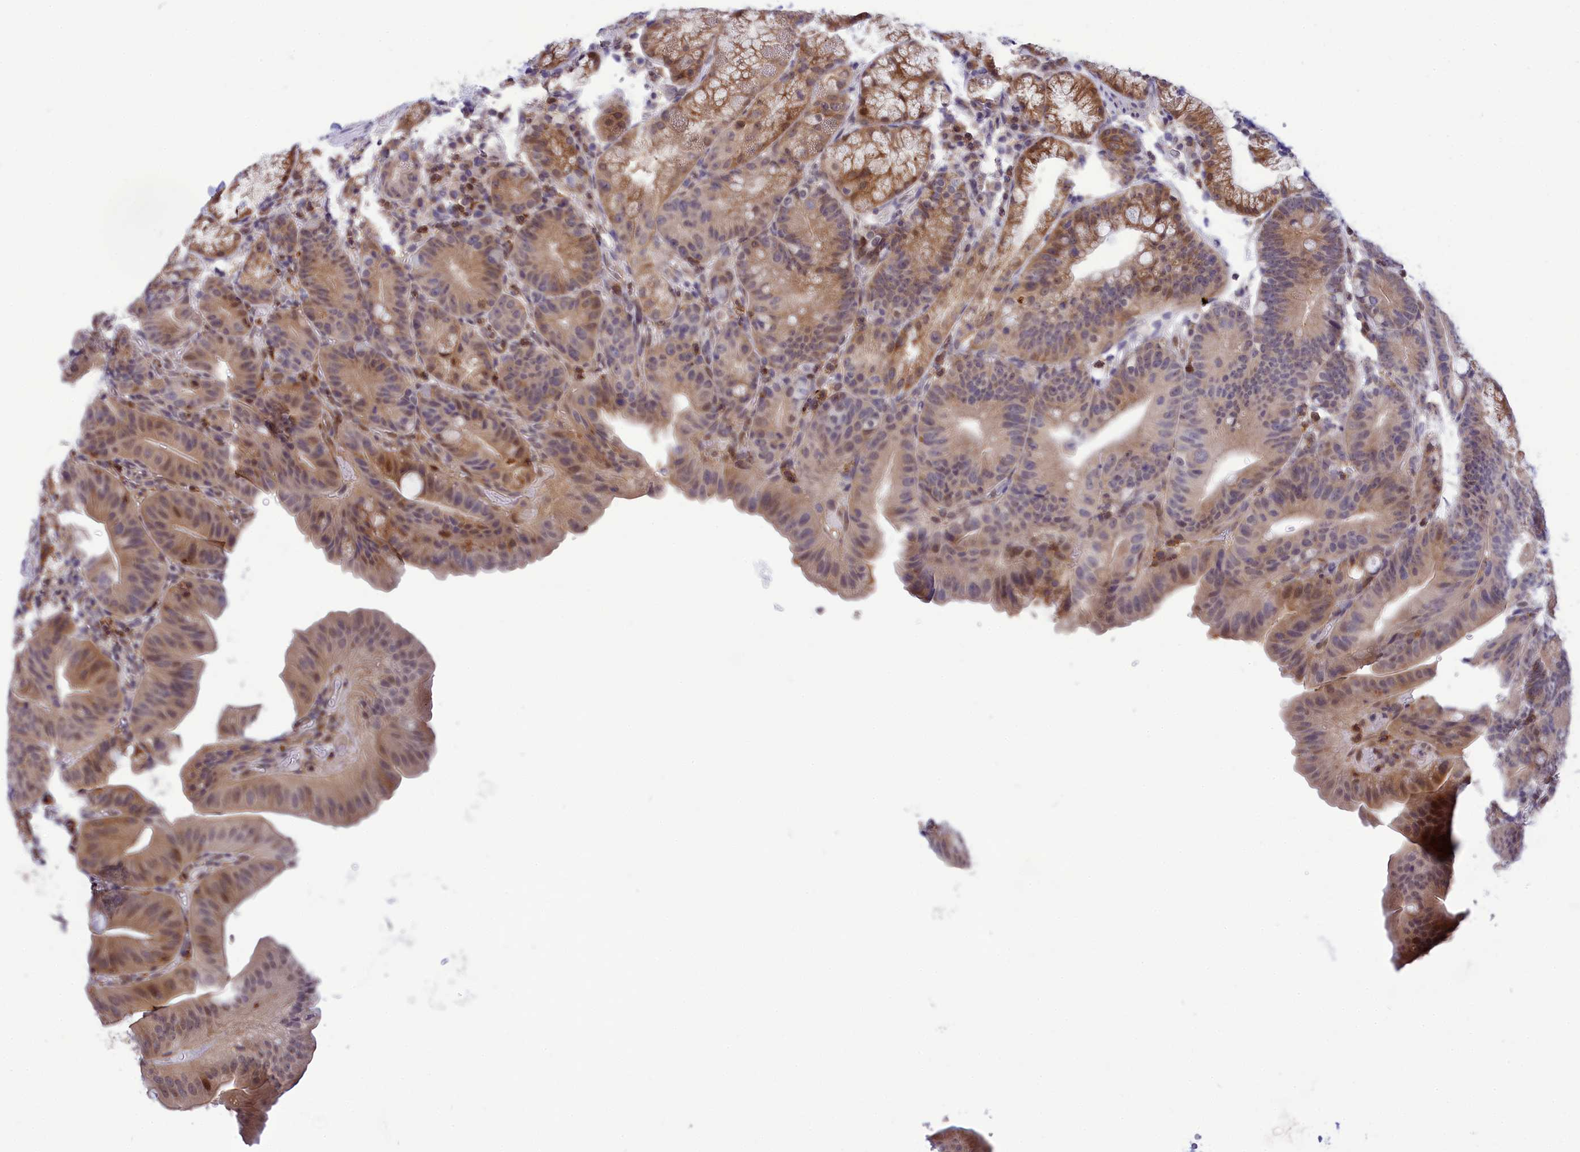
{"staining": {"intensity": "moderate", "quantity": "25%-75%", "location": "cytoplasmic/membranous,nuclear"}, "tissue": "duodenum", "cell_type": "Glandular cells", "image_type": "normal", "snomed": [{"axis": "morphology", "description": "Normal tissue, NOS"}, {"axis": "topography", "description": "Duodenum"}], "caption": "Immunohistochemical staining of normal human duodenum demonstrates 25%-75% levels of moderate cytoplasmic/membranous,nuclear protein staining in about 25%-75% of glandular cells. The staining was performed using DAB (3,3'-diaminobenzidine) to visualize the protein expression in brown, while the nuclei were stained in blue with hematoxylin (Magnification: 20x).", "gene": "KCTD14", "patient": {"sex": "male", "age": 54}}